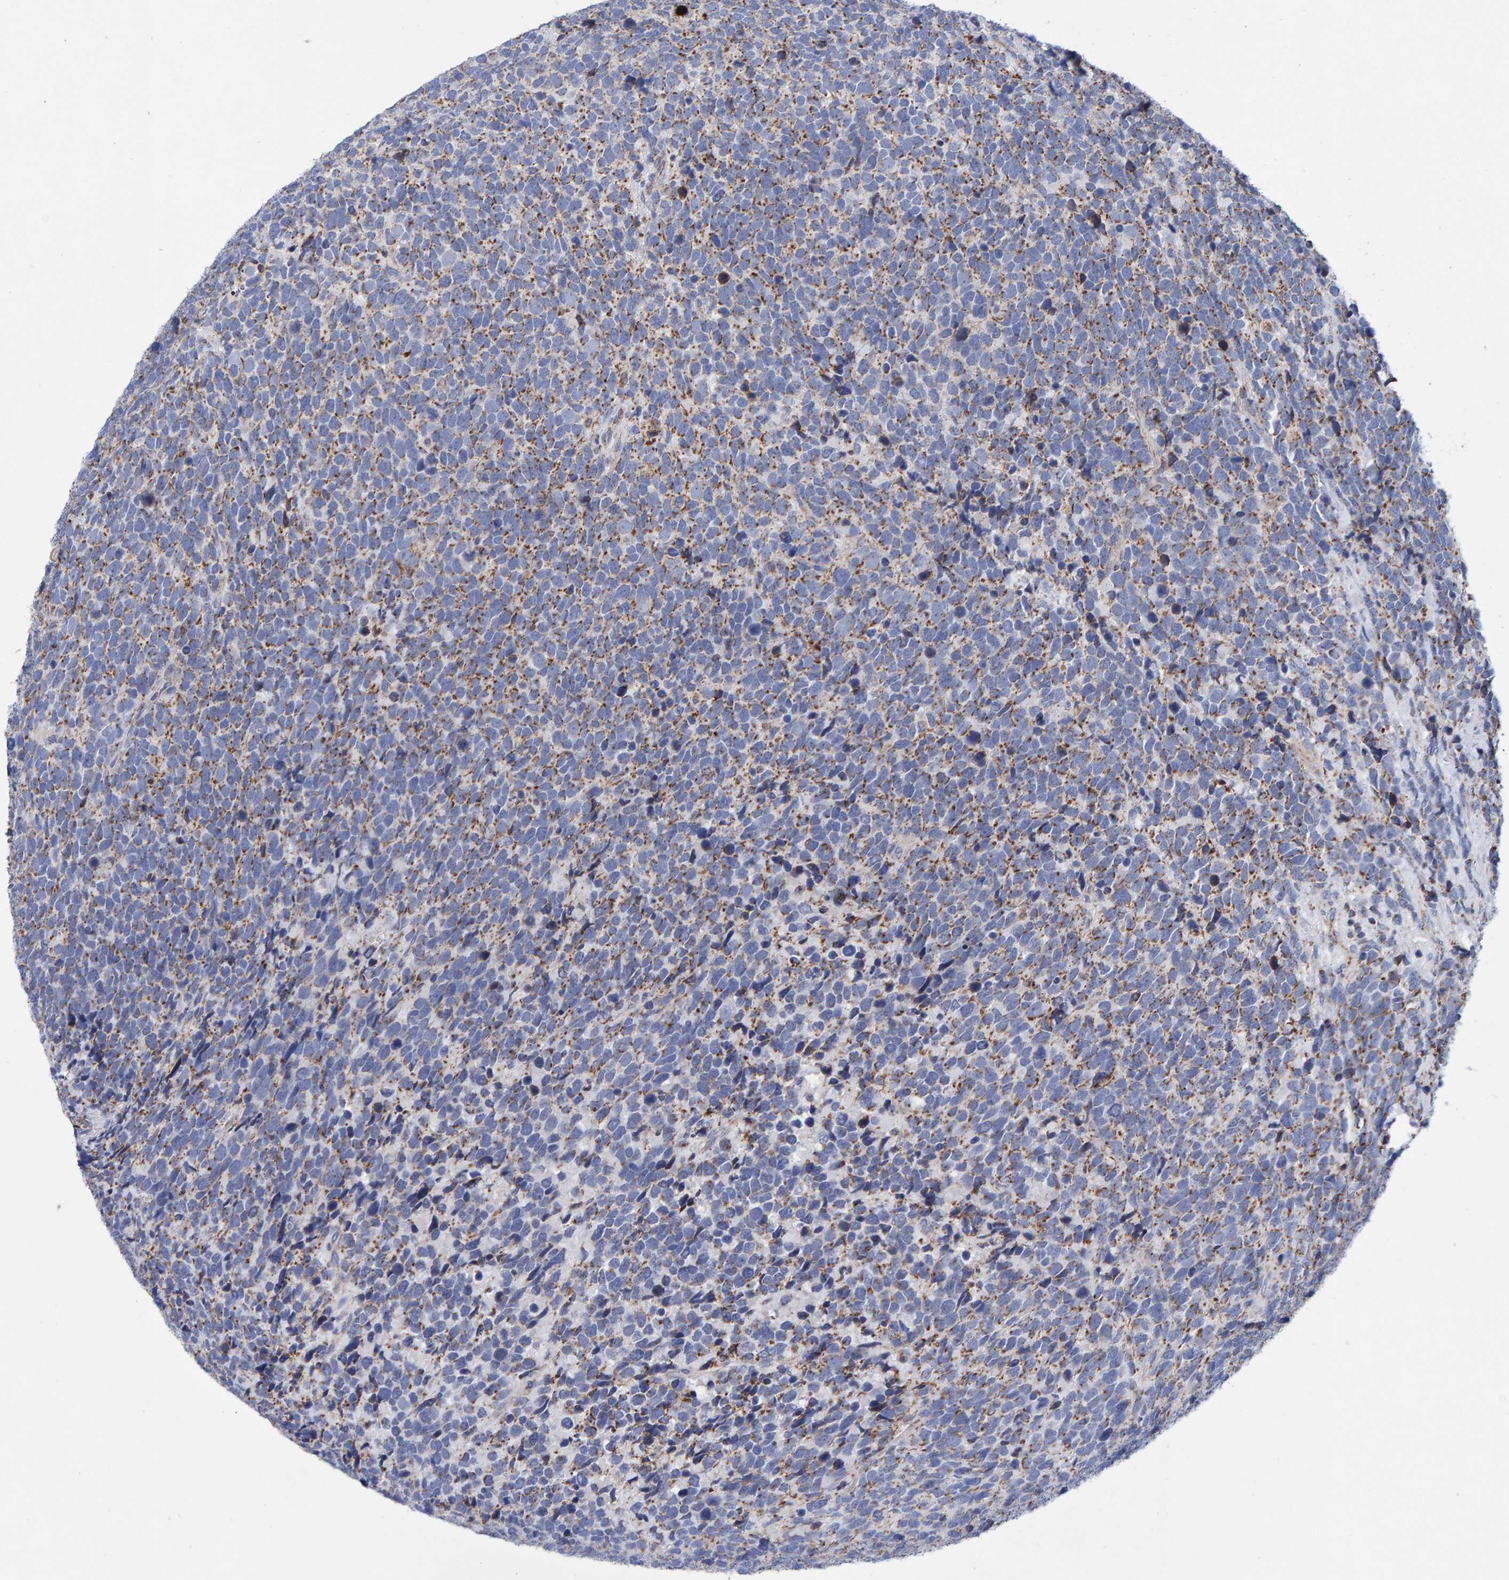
{"staining": {"intensity": "moderate", "quantity": "25%-75%", "location": "cytoplasmic/membranous"}, "tissue": "urothelial cancer", "cell_type": "Tumor cells", "image_type": "cancer", "snomed": [{"axis": "morphology", "description": "Urothelial carcinoma, High grade"}, {"axis": "topography", "description": "Urinary bladder"}], "caption": "The micrograph shows immunohistochemical staining of urothelial cancer. There is moderate cytoplasmic/membranous staining is identified in approximately 25%-75% of tumor cells.", "gene": "EFR3A", "patient": {"sex": "female", "age": 82}}